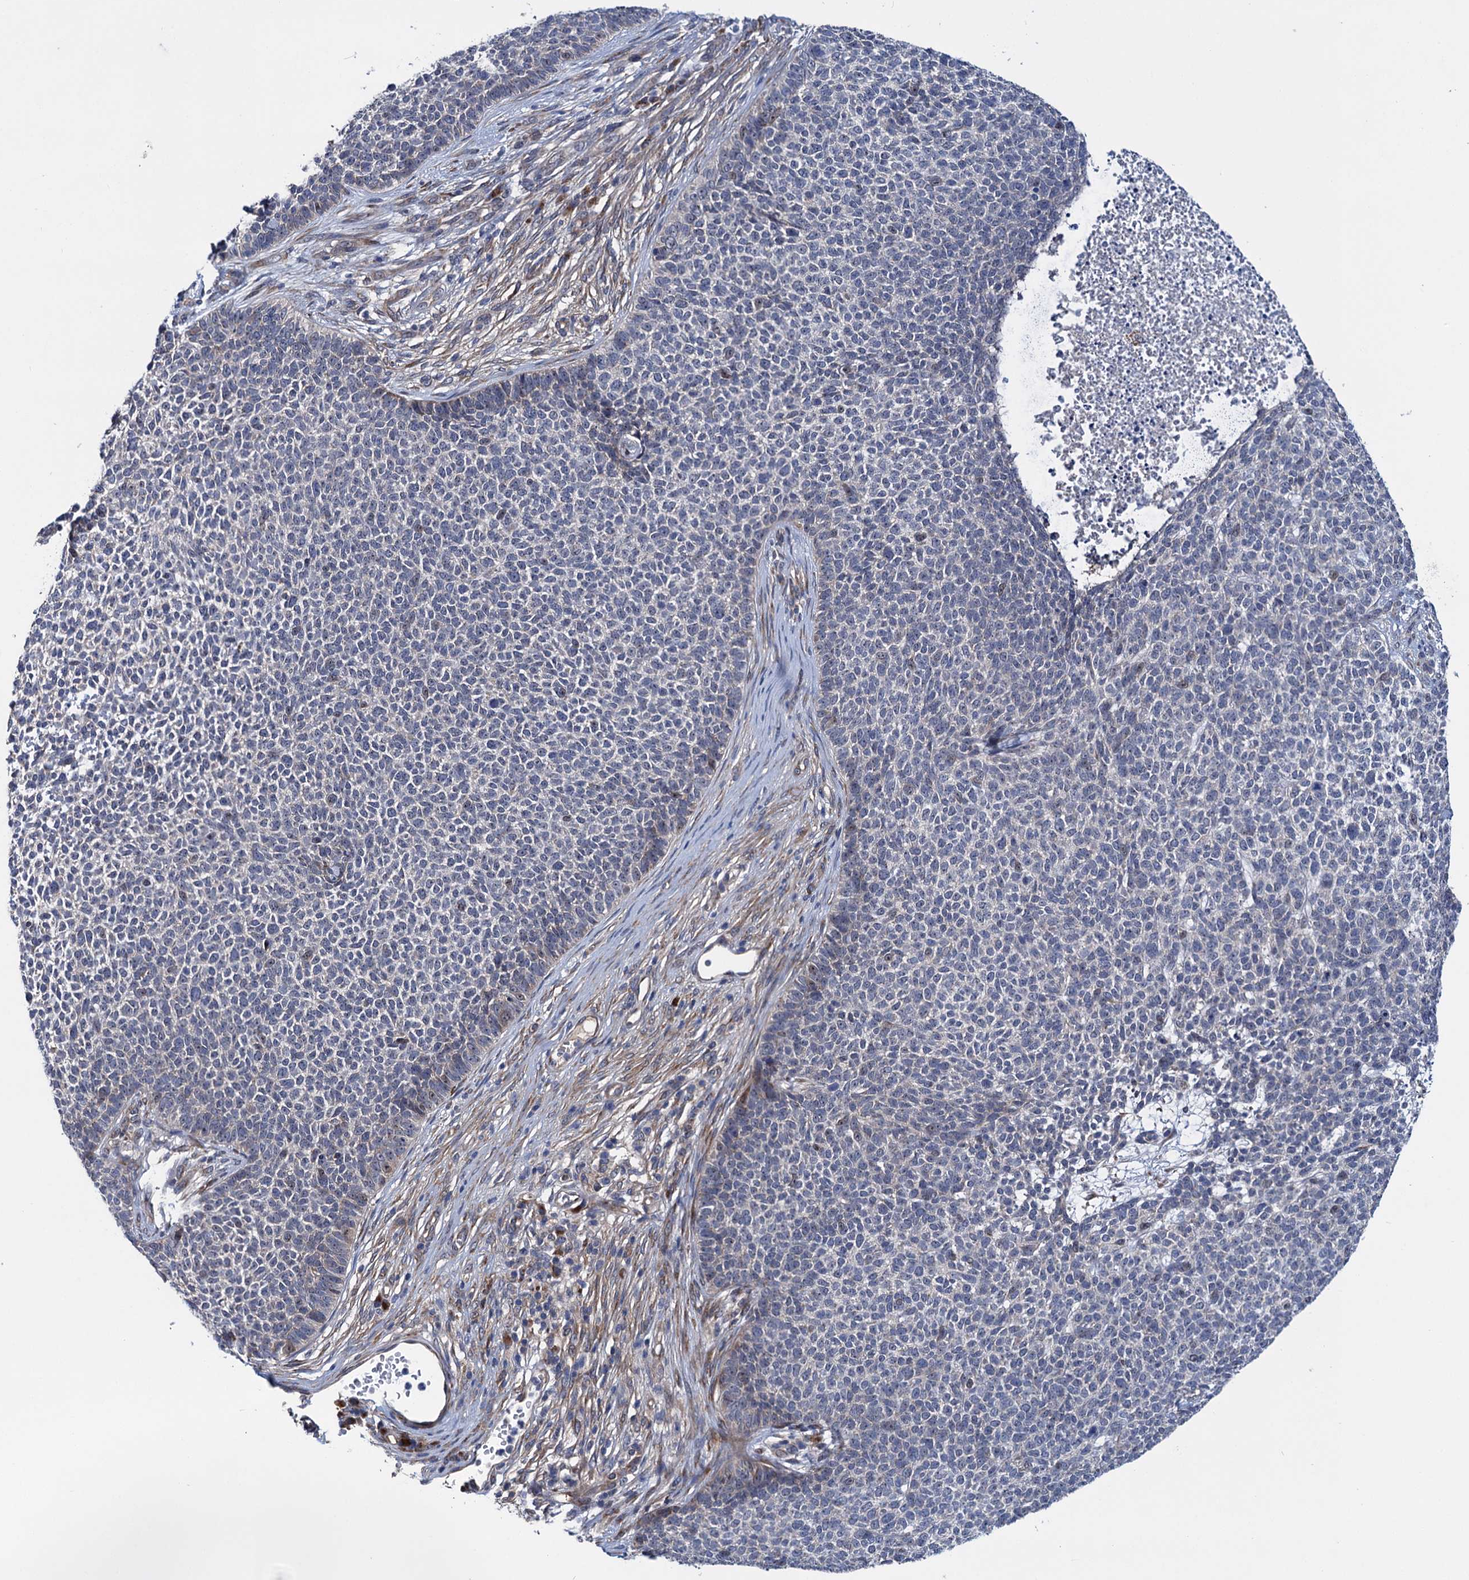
{"staining": {"intensity": "negative", "quantity": "none", "location": "none"}, "tissue": "skin cancer", "cell_type": "Tumor cells", "image_type": "cancer", "snomed": [{"axis": "morphology", "description": "Basal cell carcinoma"}, {"axis": "topography", "description": "Skin"}], "caption": "Immunohistochemistry (IHC) image of human basal cell carcinoma (skin) stained for a protein (brown), which reveals no staining in tumor cells.", "gene": "EYA4", "patient": {"sex": "female", "age": 84}}